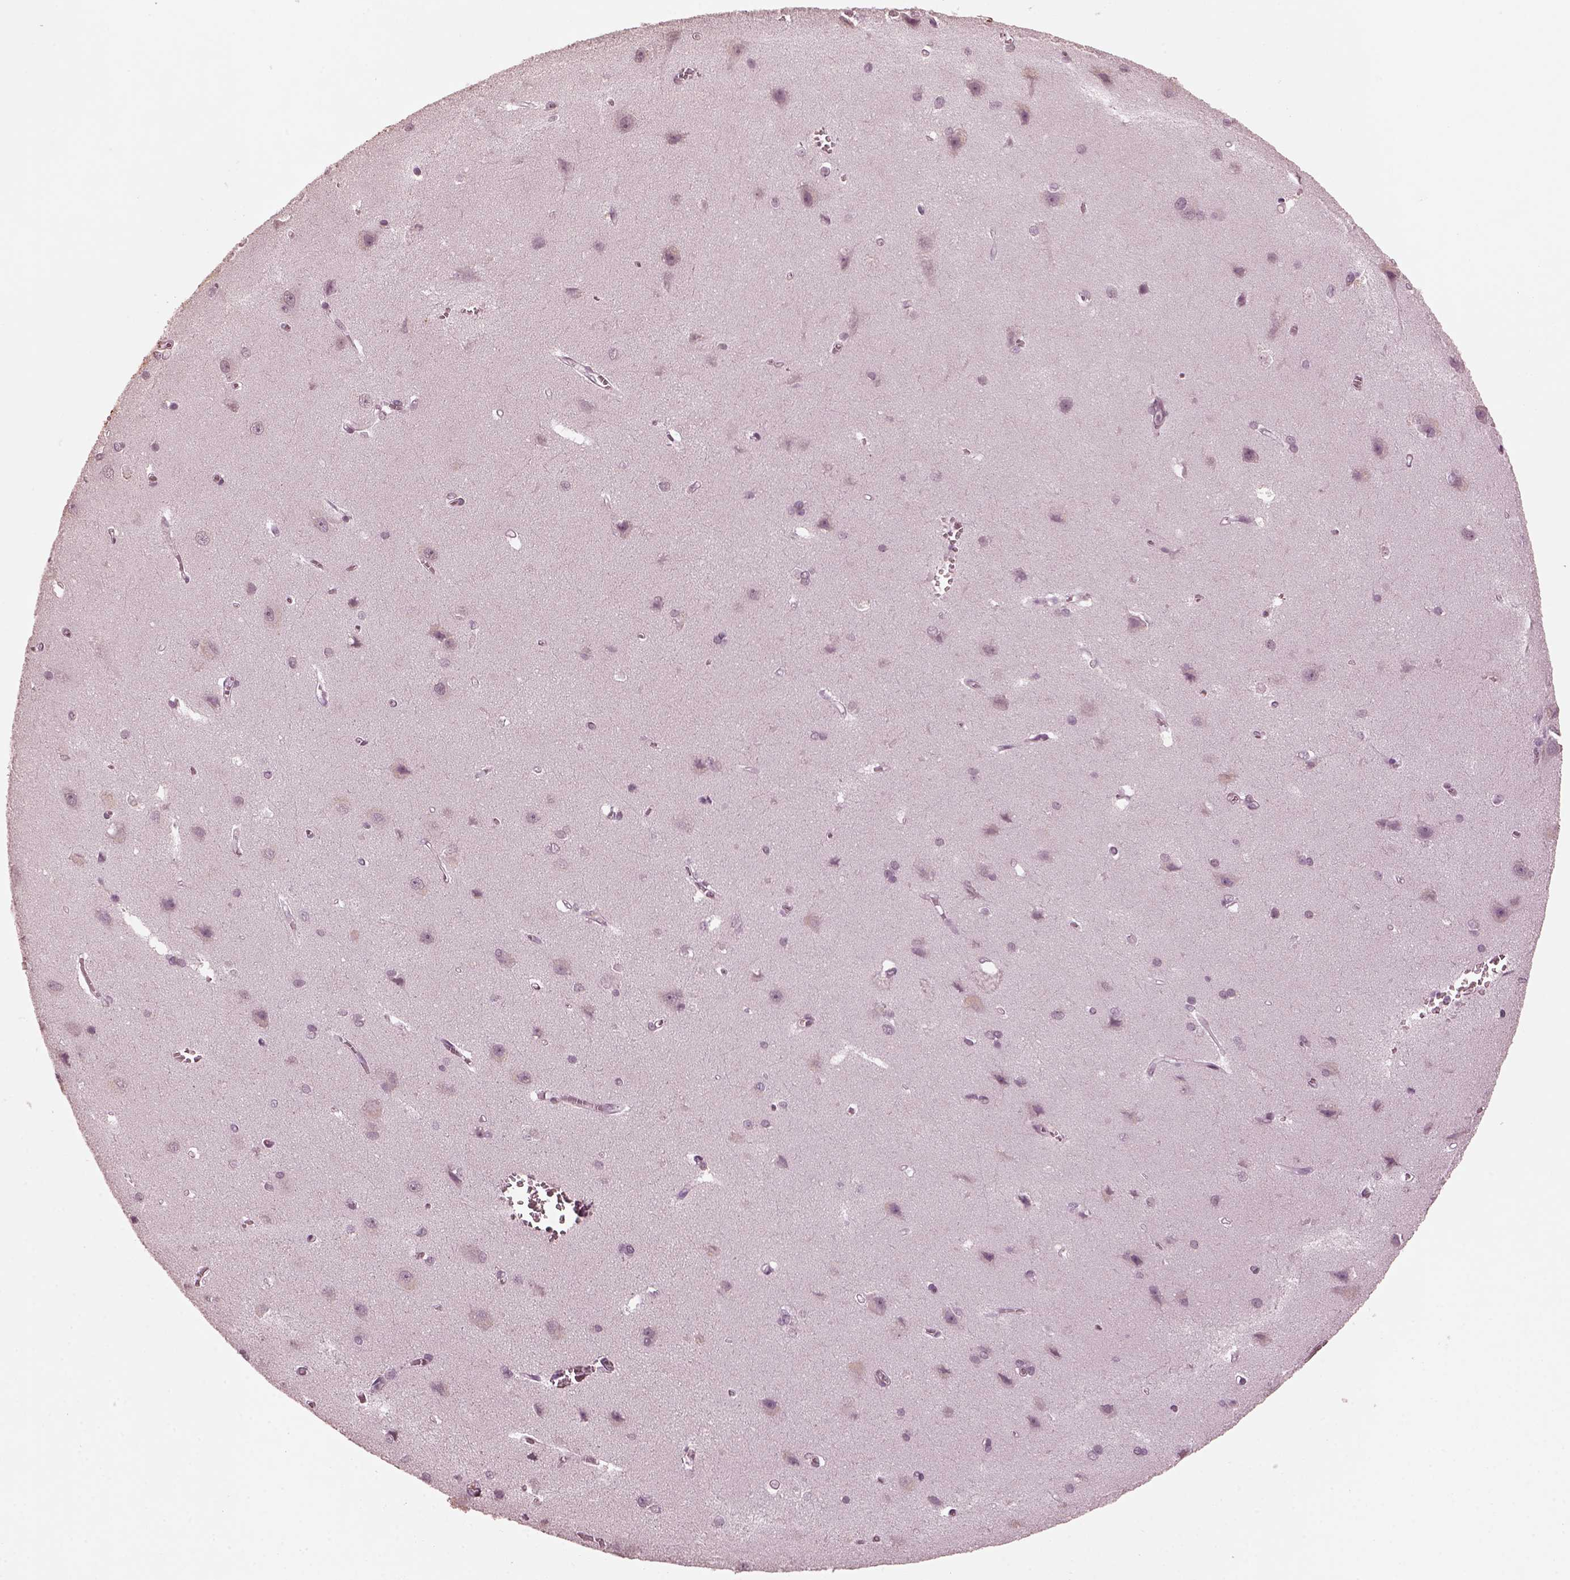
{"staining": {"intensity": "negative", "quantity": "none", "location": "none"}, "tissue": "cerebral cortex", "cell_type": "Endothelial cells", "image_type": "normal", "snomed": [{"axis": "morphology", "description": "Normal tissue, NOS"}, {"axis": "topography", "description": "Cerebral cortex"}], "caption": "This is an IHC image of normal cerebral cortex. There is no expression in endothelial cells.", "gene": "KRT79", "patient": {"sex": "male", "age": 37}}